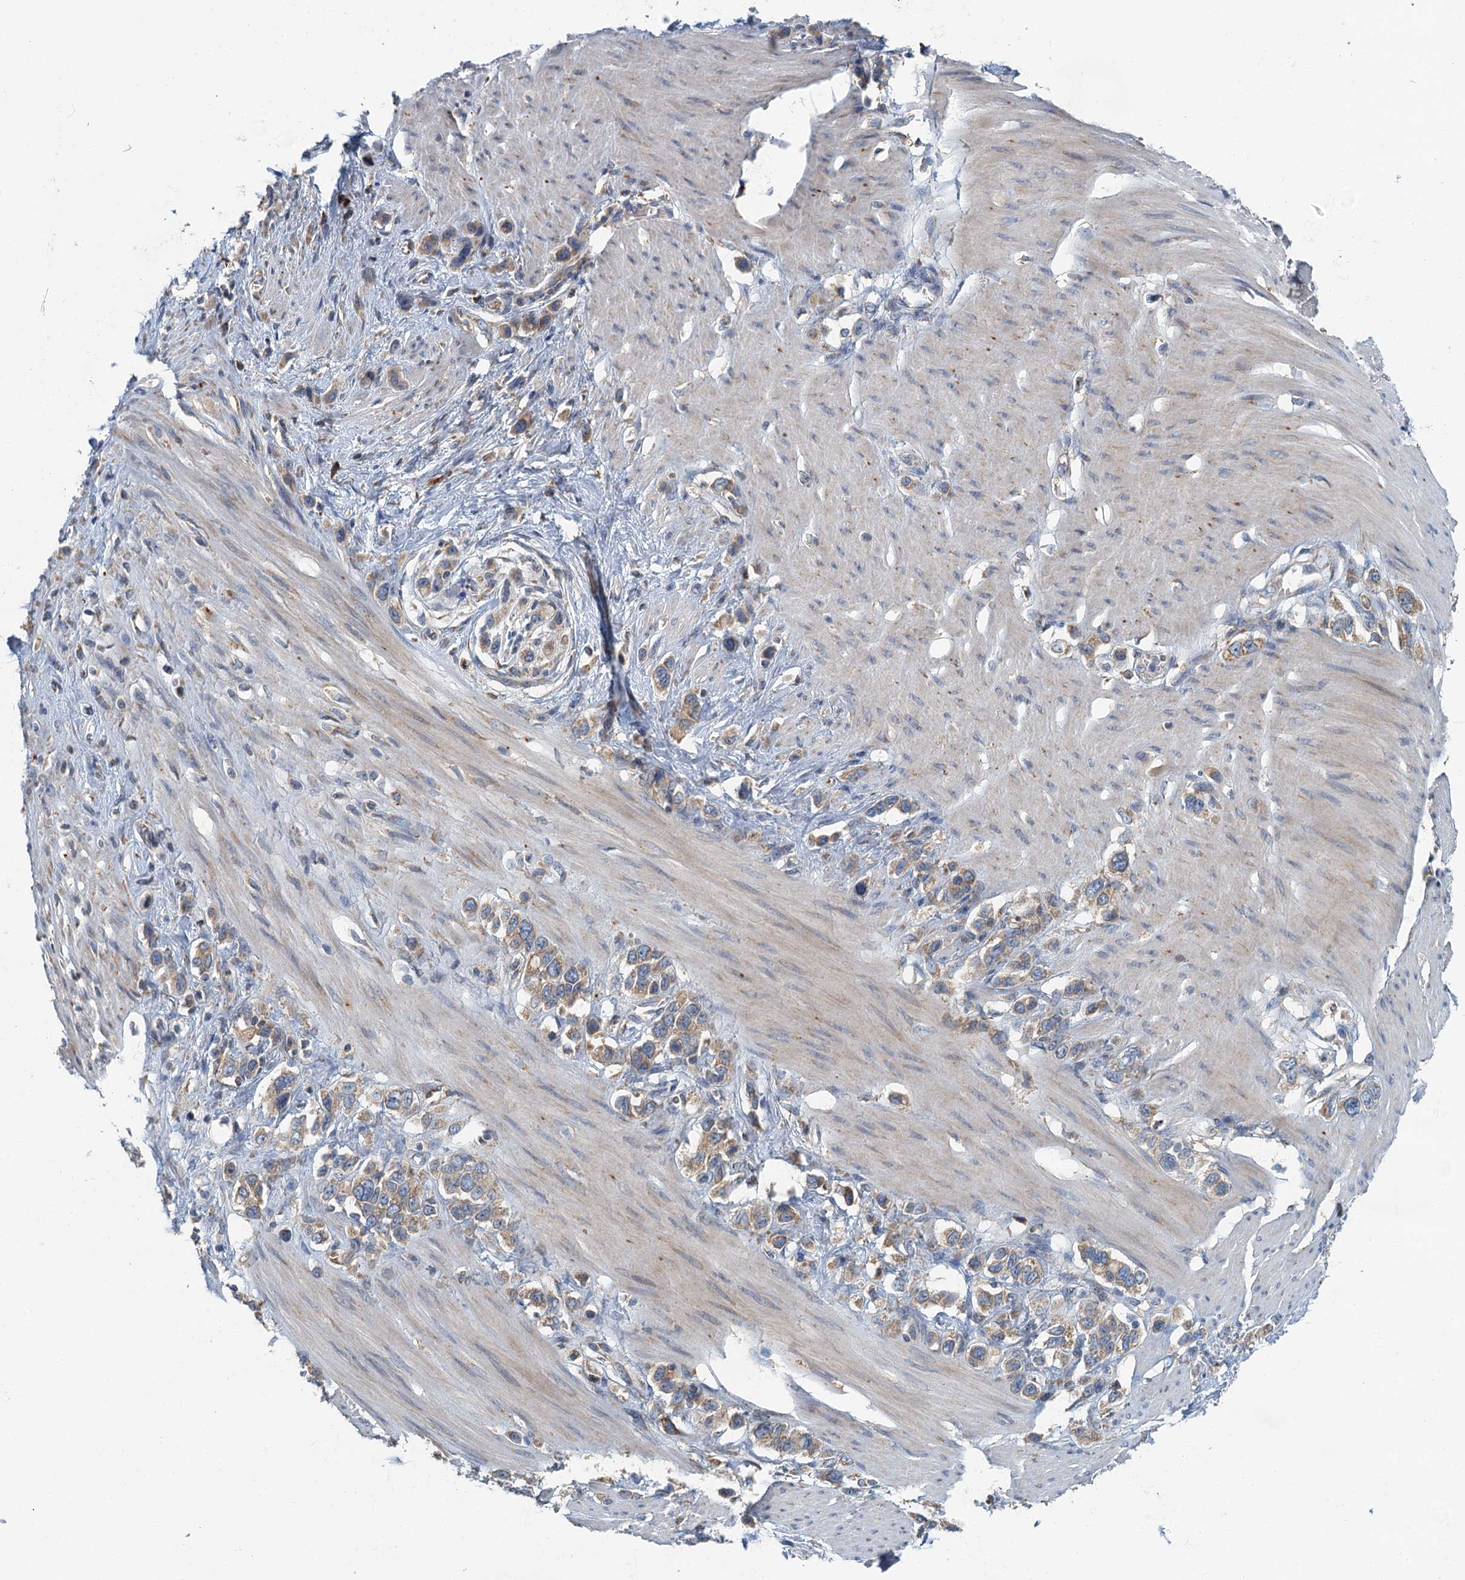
{"staining": {"intensity": "weak", "quantity": ">75%", "location": "cytoplasmic/membranous"}, "tissue": "stomach cancer", "cell_type": "Tumor cells", "image_type": "cancer", "snomed": [{"axis": "morphology", "description": "Adenocarcinoma, NOS"}, {"axis": "morphology", "description": "Adenocarcinoma, High grade"}, {"axis": "topography", "description": "Stomach, upper"}, {"axis": "topography", "description": "Stomach, lower"}], "caption": "Adenocarcinoma (stomach) stained with a brown dye exhibits weak cytoplasmic/membranous positive positivity in about >75% of tumor cells.", "gene": "SPDYC", "patient": {"sex": "female", "age": 65}}